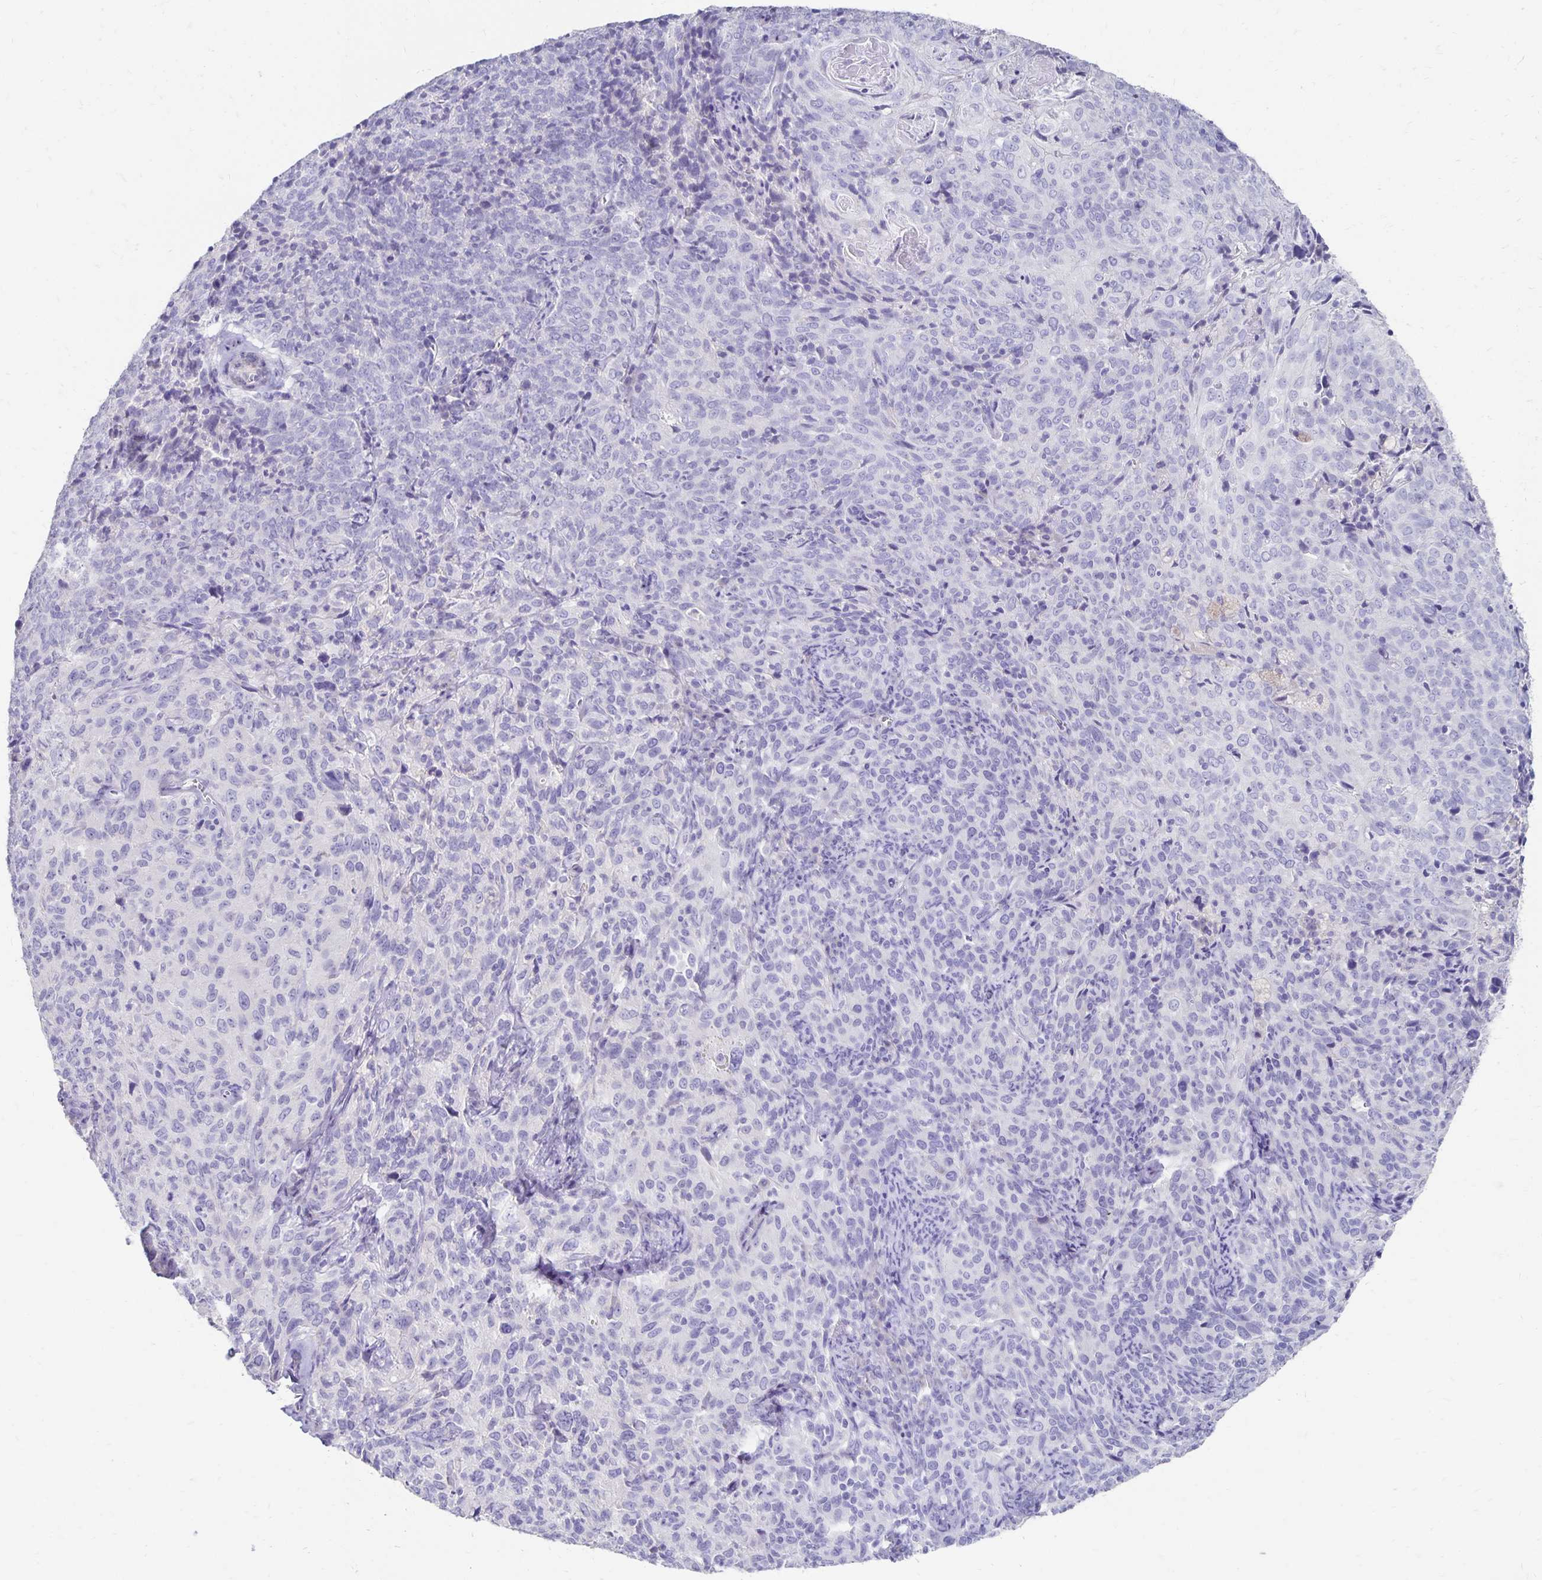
{"staining": {"intensity": "negative", "quantity": "none", "location": "none"}, "tissue": "cervical cancer", "cell_type": "Tumor cells", "image_type": "cancer", "snomed": [{"axis": "morphology", "description": "Squamous cell carcinoma, NOS"}, {"axis": "topography", "description": "Cervix"}], "caption": "Cervical cancer was stained to show a protein in brown. There is no significant positivity in tumor cells.", "gene": "DYNLT4", "patient": {"sex": "female", "age": 51}}